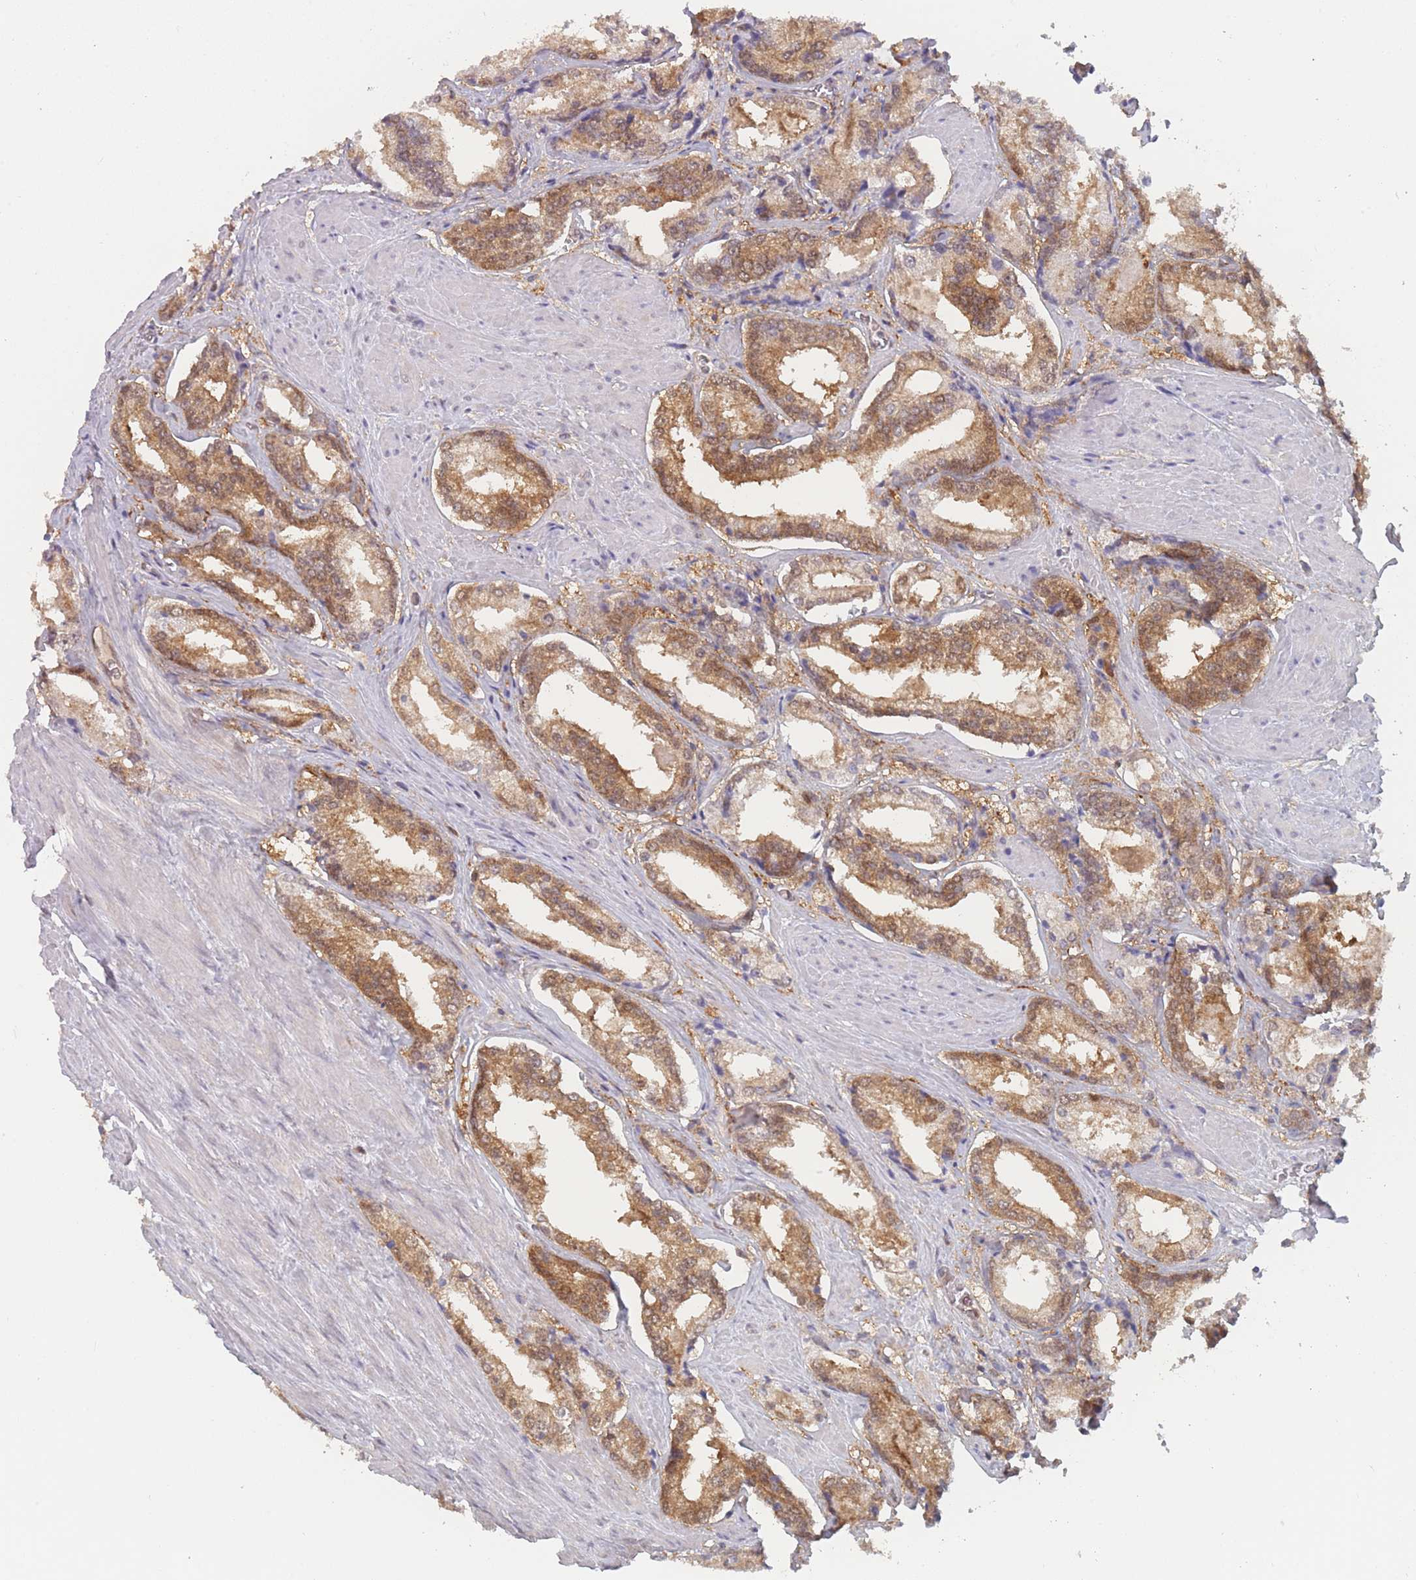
{"staining": {"intensity": "moderate", "quantity": ">75%", "location": "cytoplasmic/membranous"}, "tissue": "prostate cancer", "cell_type": "Tumor cells", "image_type": "cancer", "snomed": [{"axis": "morphology", "description": "Adenocarcinoma, Low grade"}, {"axis": "topography", "description": "Prostate"}], "caption": "About >75% of tumor cells in prostate cancer show moderate cytoplasmic/membranous protein expression as visualized by brown immunohistochemical staining.", "gene": "MRI1", "patient": {"sex": "male", "age": 54}}